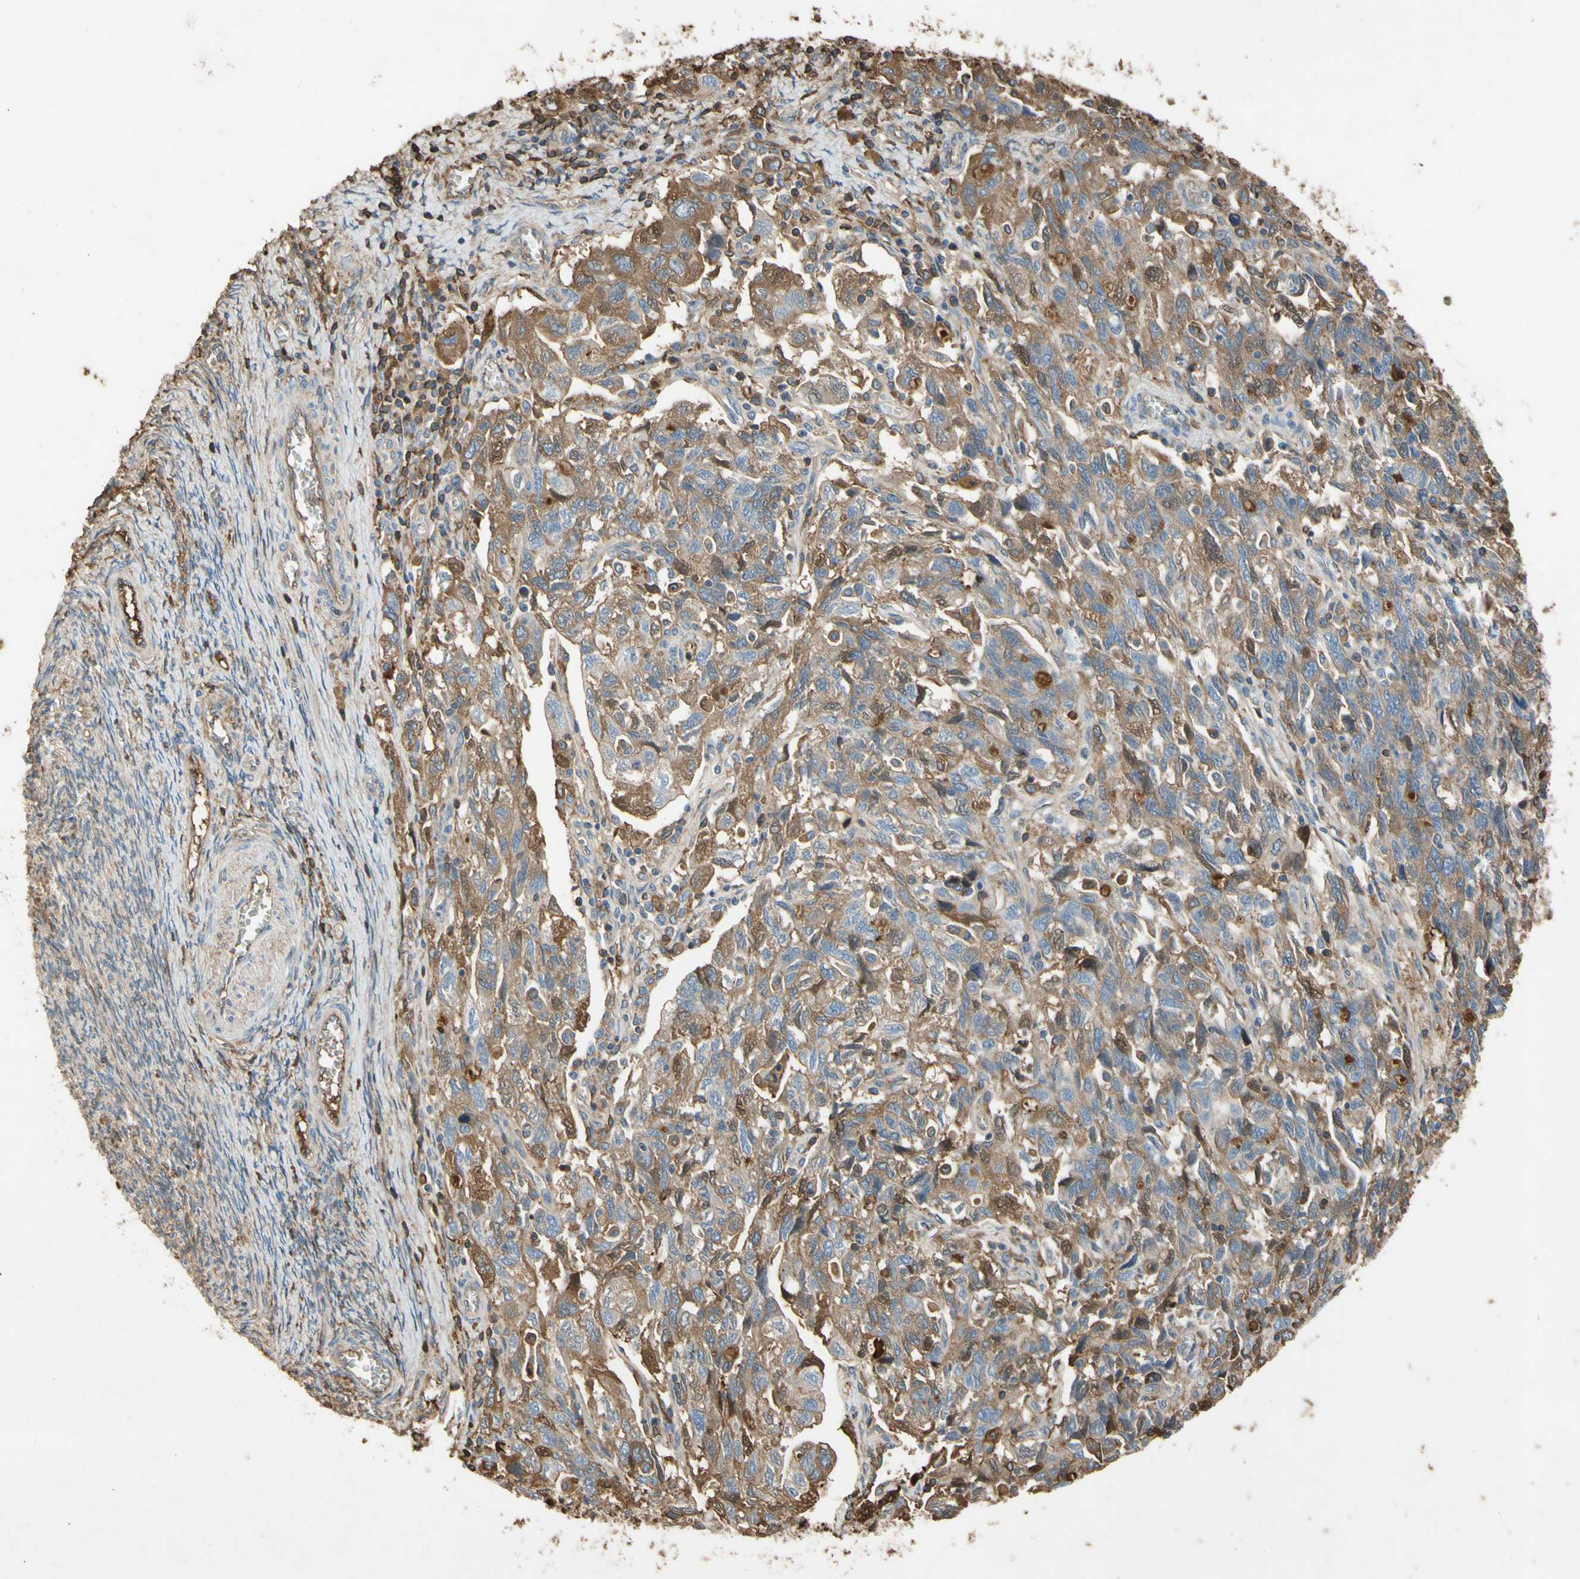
{"staining": {"intensity": "moderate", "quantity": ">75%", "location": "cytoplasmic/membranous"}, "tissue": "ovarian cancer", "cell_type": "Tumor cells", "image_type": "cancer", "snomed": [{"axis": "morphology", "description": "Carcinoma, NOS"}, {"axis": "morphology", "description": "Cystadenocarcinoma, serous, NOS"}, {"axis": "topography", "description": "Ovary"}], "caption": "About >75% of tumor cells in ovarian cancer exhibit moderate cytoplasmic/membranous protein expression as visualized by brown immunohistochemical staining.", "gene": "TIMP2", "patient": {"sex": "female", "age": 69}}